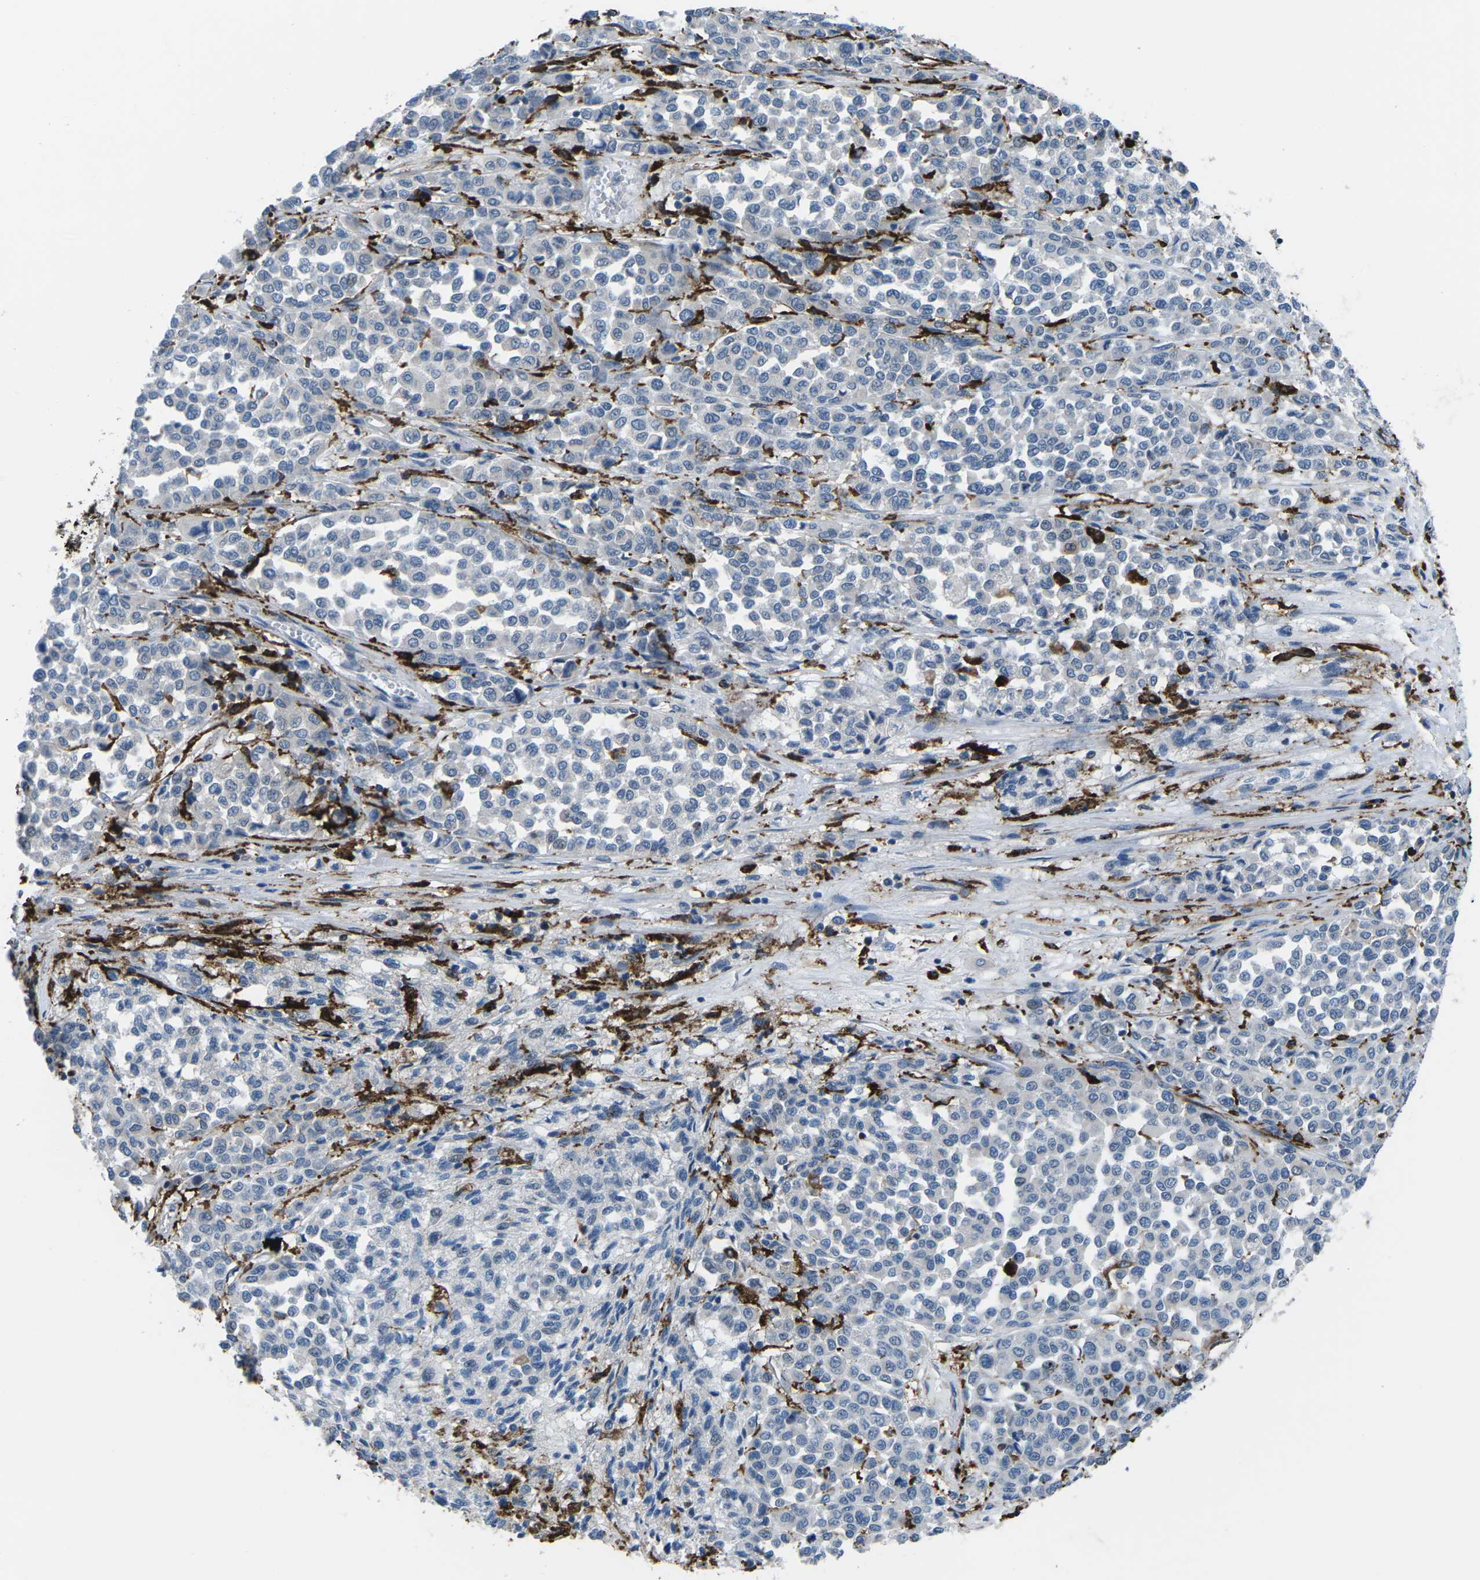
{"staining": {"intensity": "negative", "quantity": "none", "location": "none"}, "tissue": "melanoma", "cell_type": "Tumor cells", "image_type": "cancer", "snomed": [{"axis": "morphology", "description": "Malignant melanoma, Metastatic site"}, {"axis": "topography", "description": "Pancreas"}], "caption": "High power microscopy image of an immunohistochemistry image of malignant melanoma (metastatic site), revealing no significant expression in tumor cells.", "gene": "PTPN1", "patient": {"sex": "female", "age": 30}}